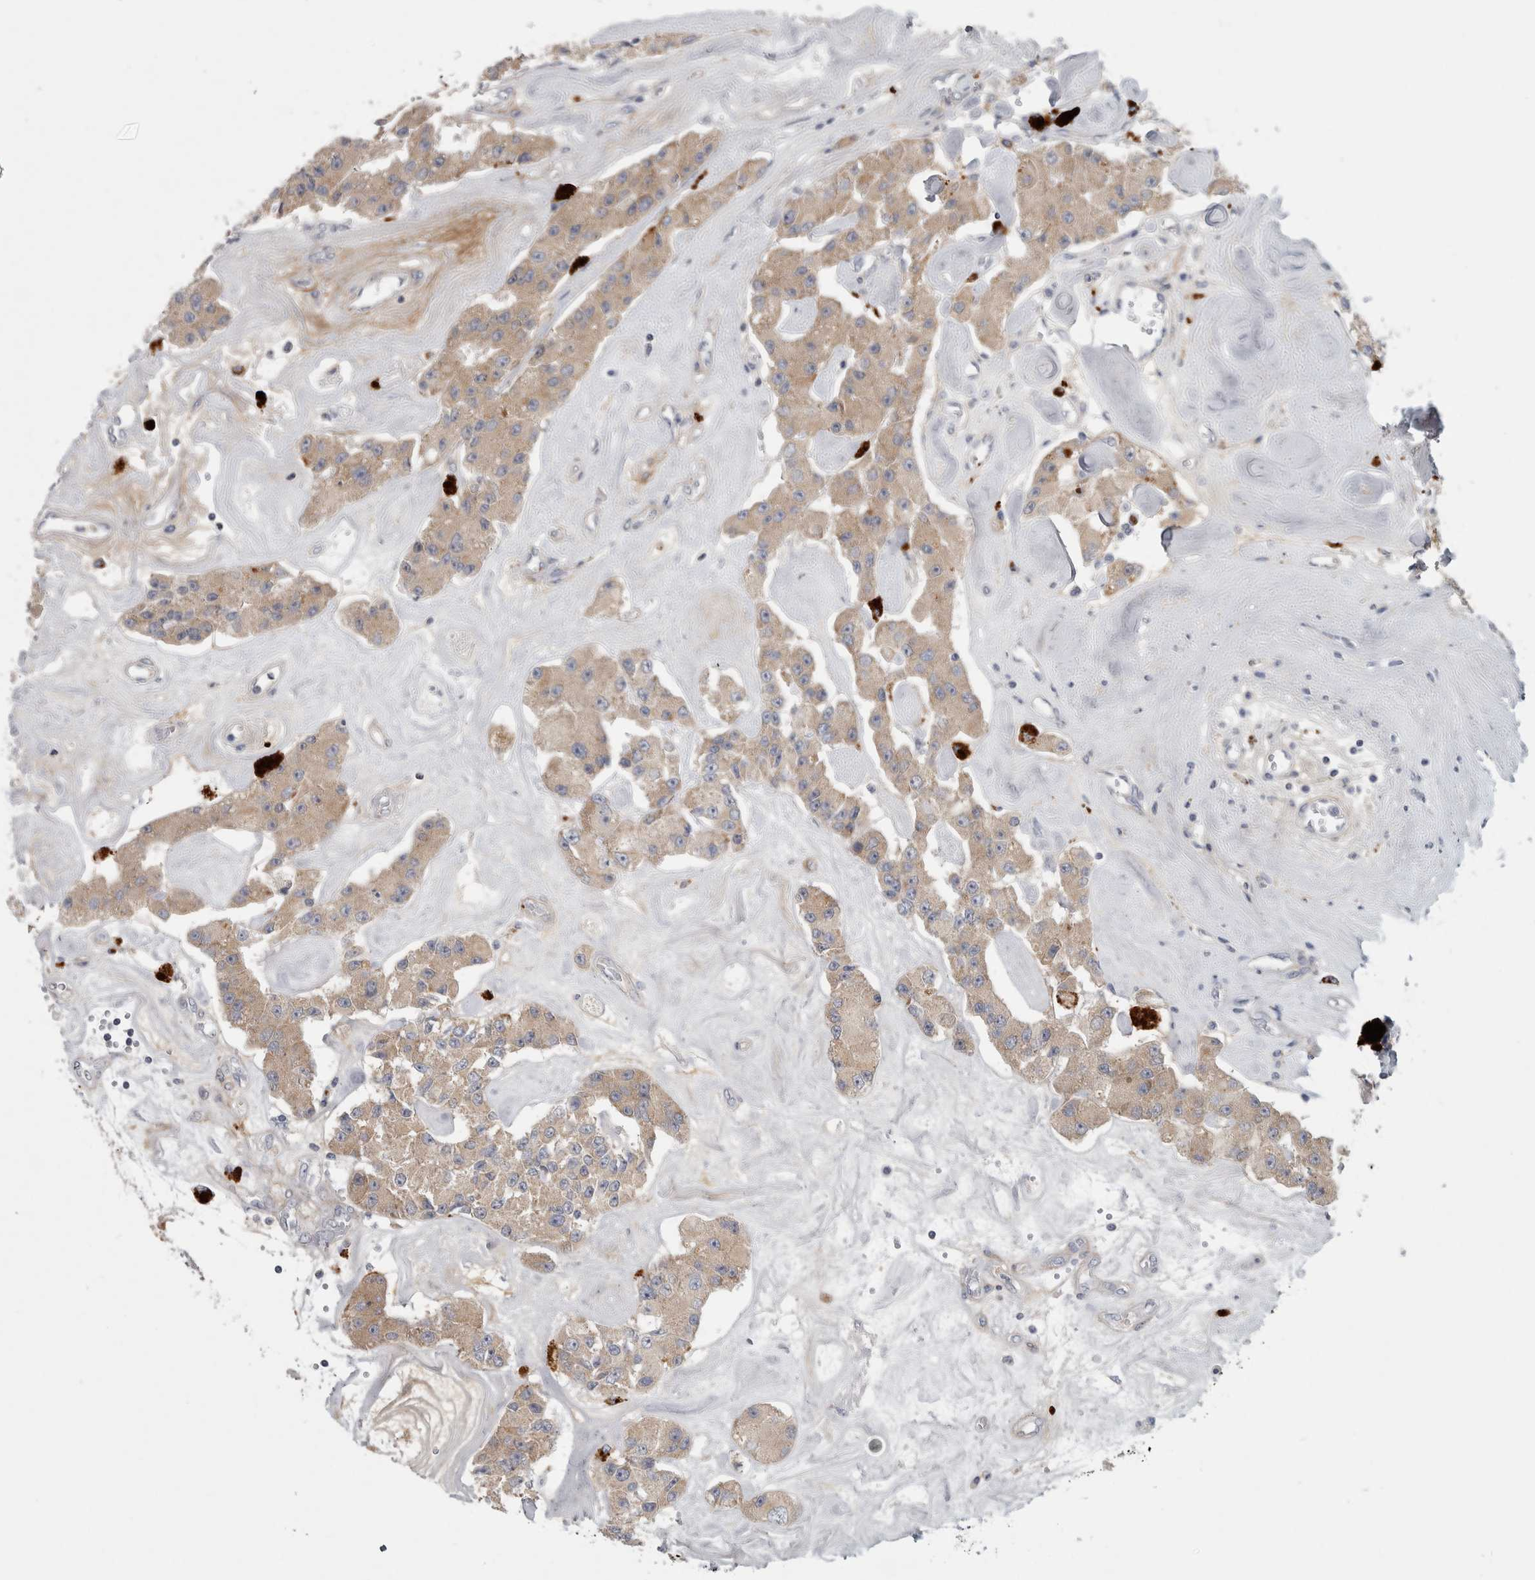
{"staining": {"intensity": "weak", "quantity": ">75%", "location": "cytoplasmic/membranous"}, "tissue": "carcinoid", "cell_type": "Tumor cells", "image_type": "cancer", "snomed": [{"axis": "morphology", "description": "Carcinoid, malignant, NOS"}, {"axis": "topography", "description": "Pancreas"}], "caption": "The micrograph displays staining of carcinoid, revealing weak cytoplasmic/membranous protein positivity (brown color) within tumor cells.", "gene": "ATXN2", "patient": {"sex": "male", "age": 41}}